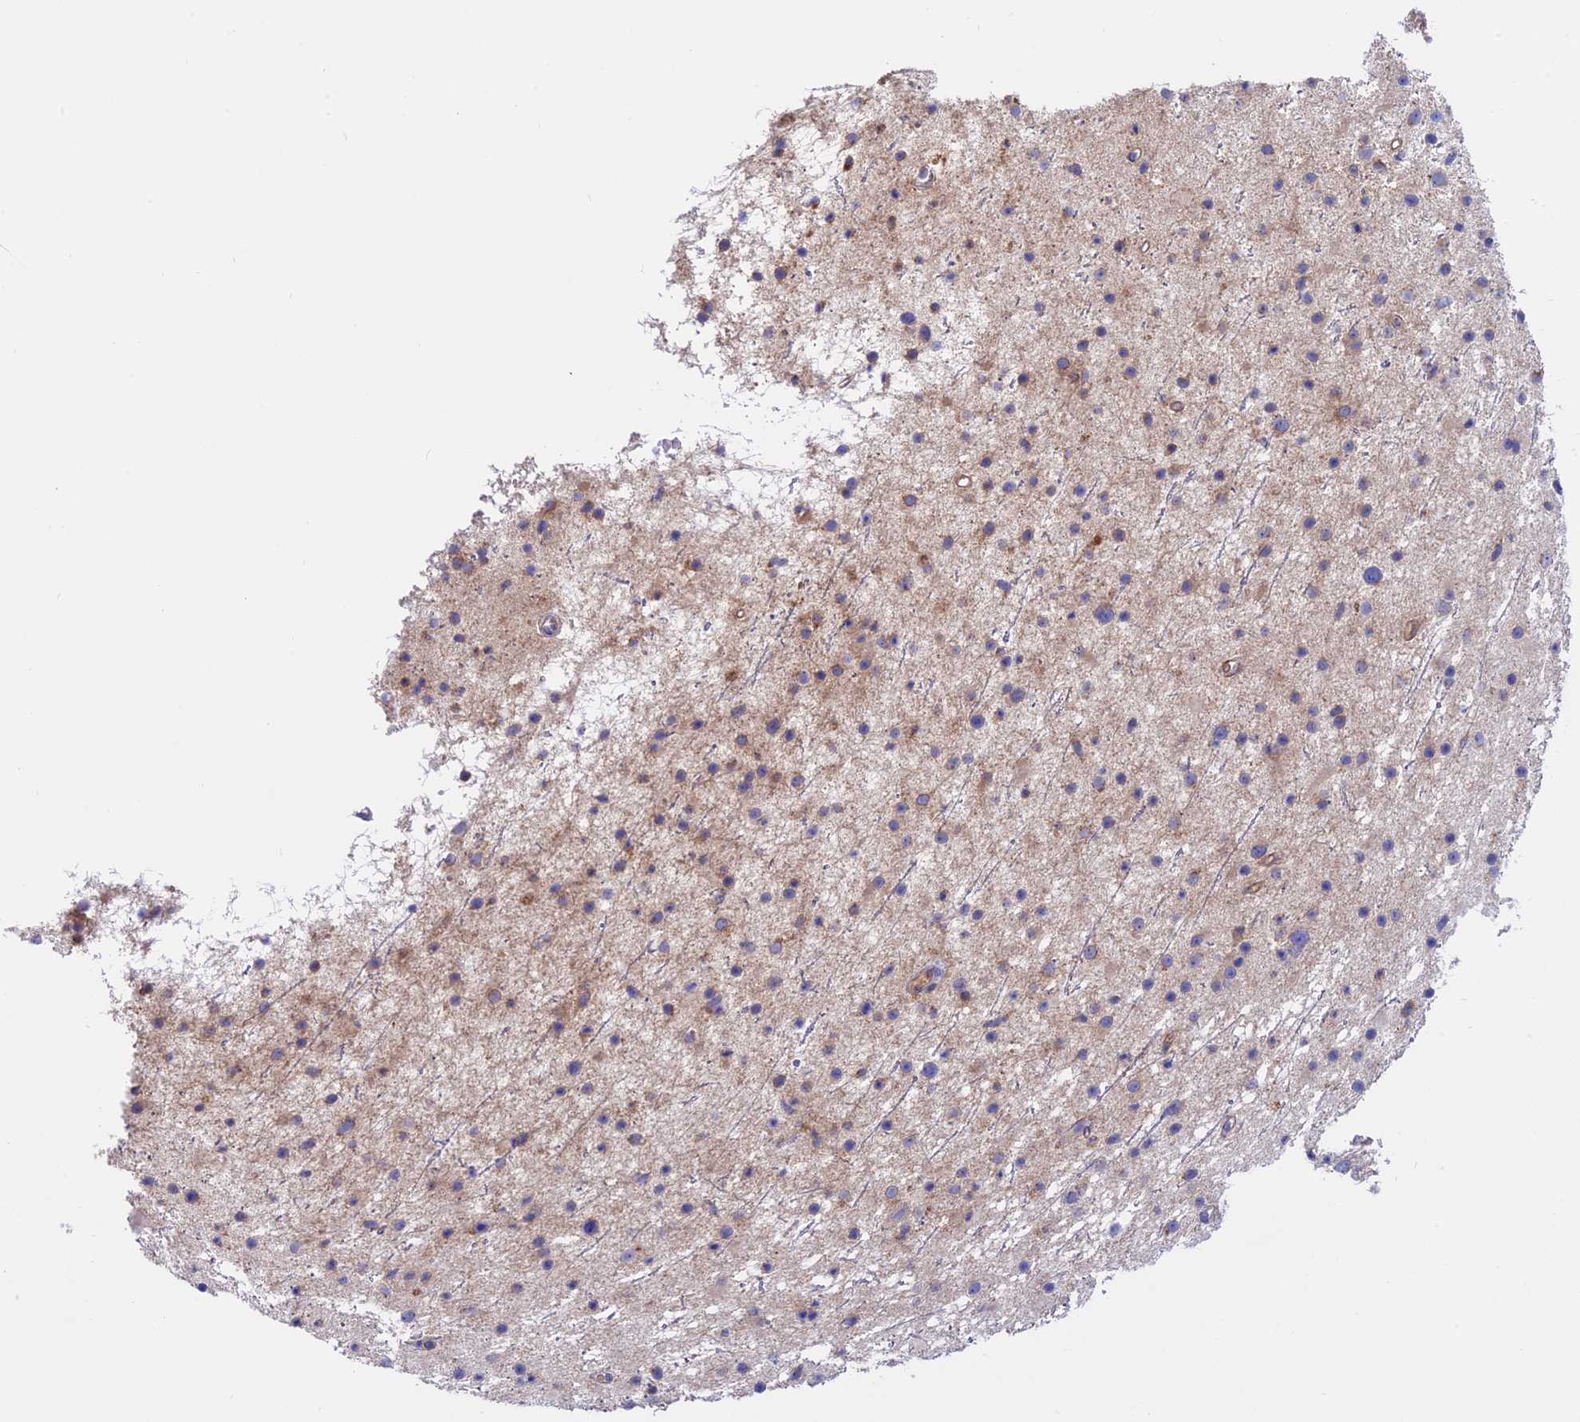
{"staining": {"intensity": "weak", "quantity": "<25%", "location": "cytoplasmic/membranous"}, "tissue": "glioma", "cell_type": "Tumor cells", "image_type": "cancer", "snomed": [{"axis": "morphology", "description": "Glioma, malignant, Low grade"}, {"axis": "topography", "description": "Cerebral cortex"}], "caption": "A high-resolution micrograph shows immunohistochemistry staining of malignant glioma (low-grade), which displays no significant staining in tumor cells.", "gene": "PTPN9", "patient": {"sex": "female", "age": 39}}